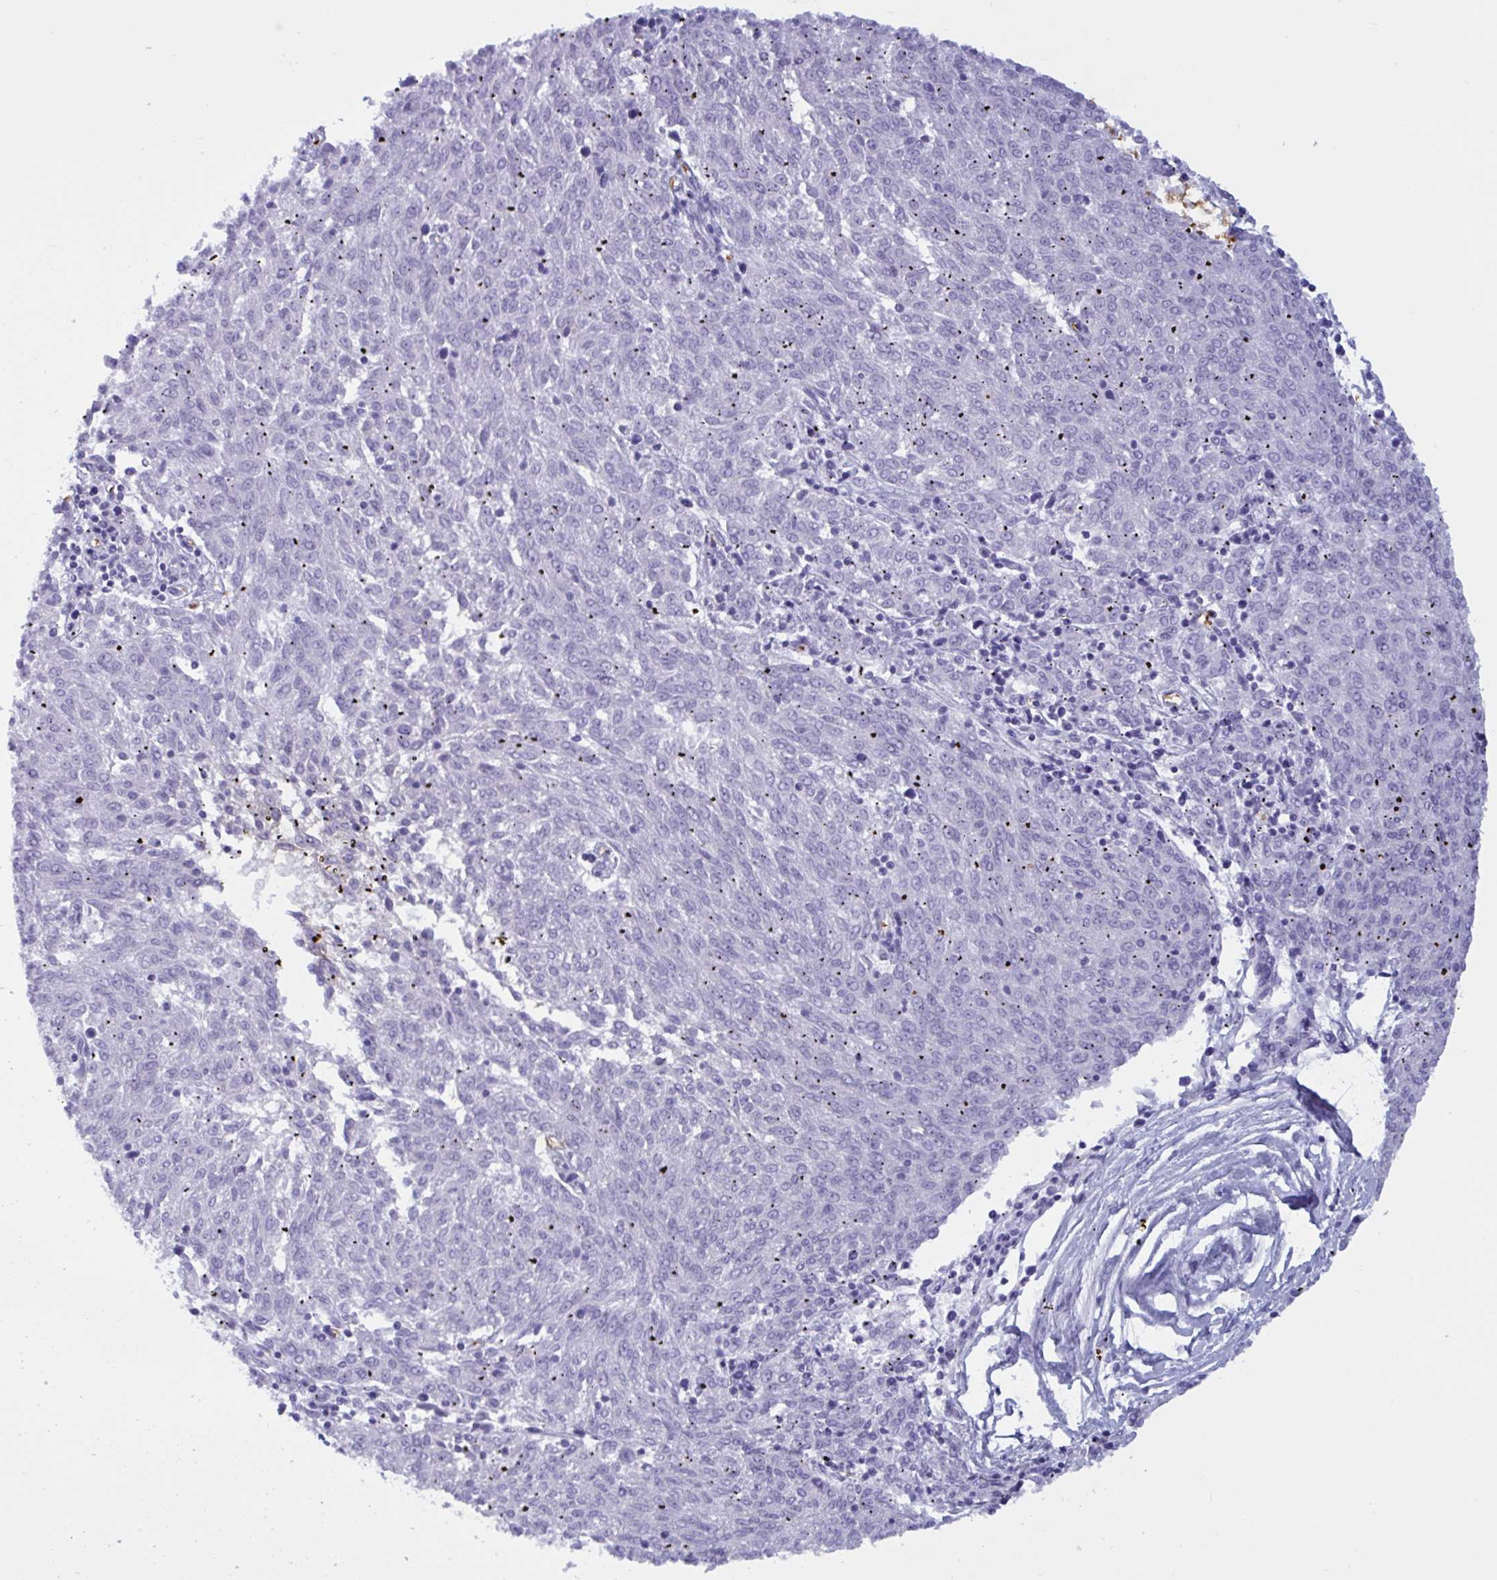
{"staining": {"intensity": "negative", "quantity": "none", "location": "none"}, "tissue": "melanoma", "cell_type": "Tumor cells", "image_type": "cancer", "snomed": [{"axis": "morphology", "description": "Malignant melanoma, NOS"}, {"axis": "topography", "description": "Skin"}], "caption": "A photomicrograph of human melanoma is negative for staining in tumor cells.", "gene": "SLC2A1", "patient": {"sex": "female", "age": 72}}